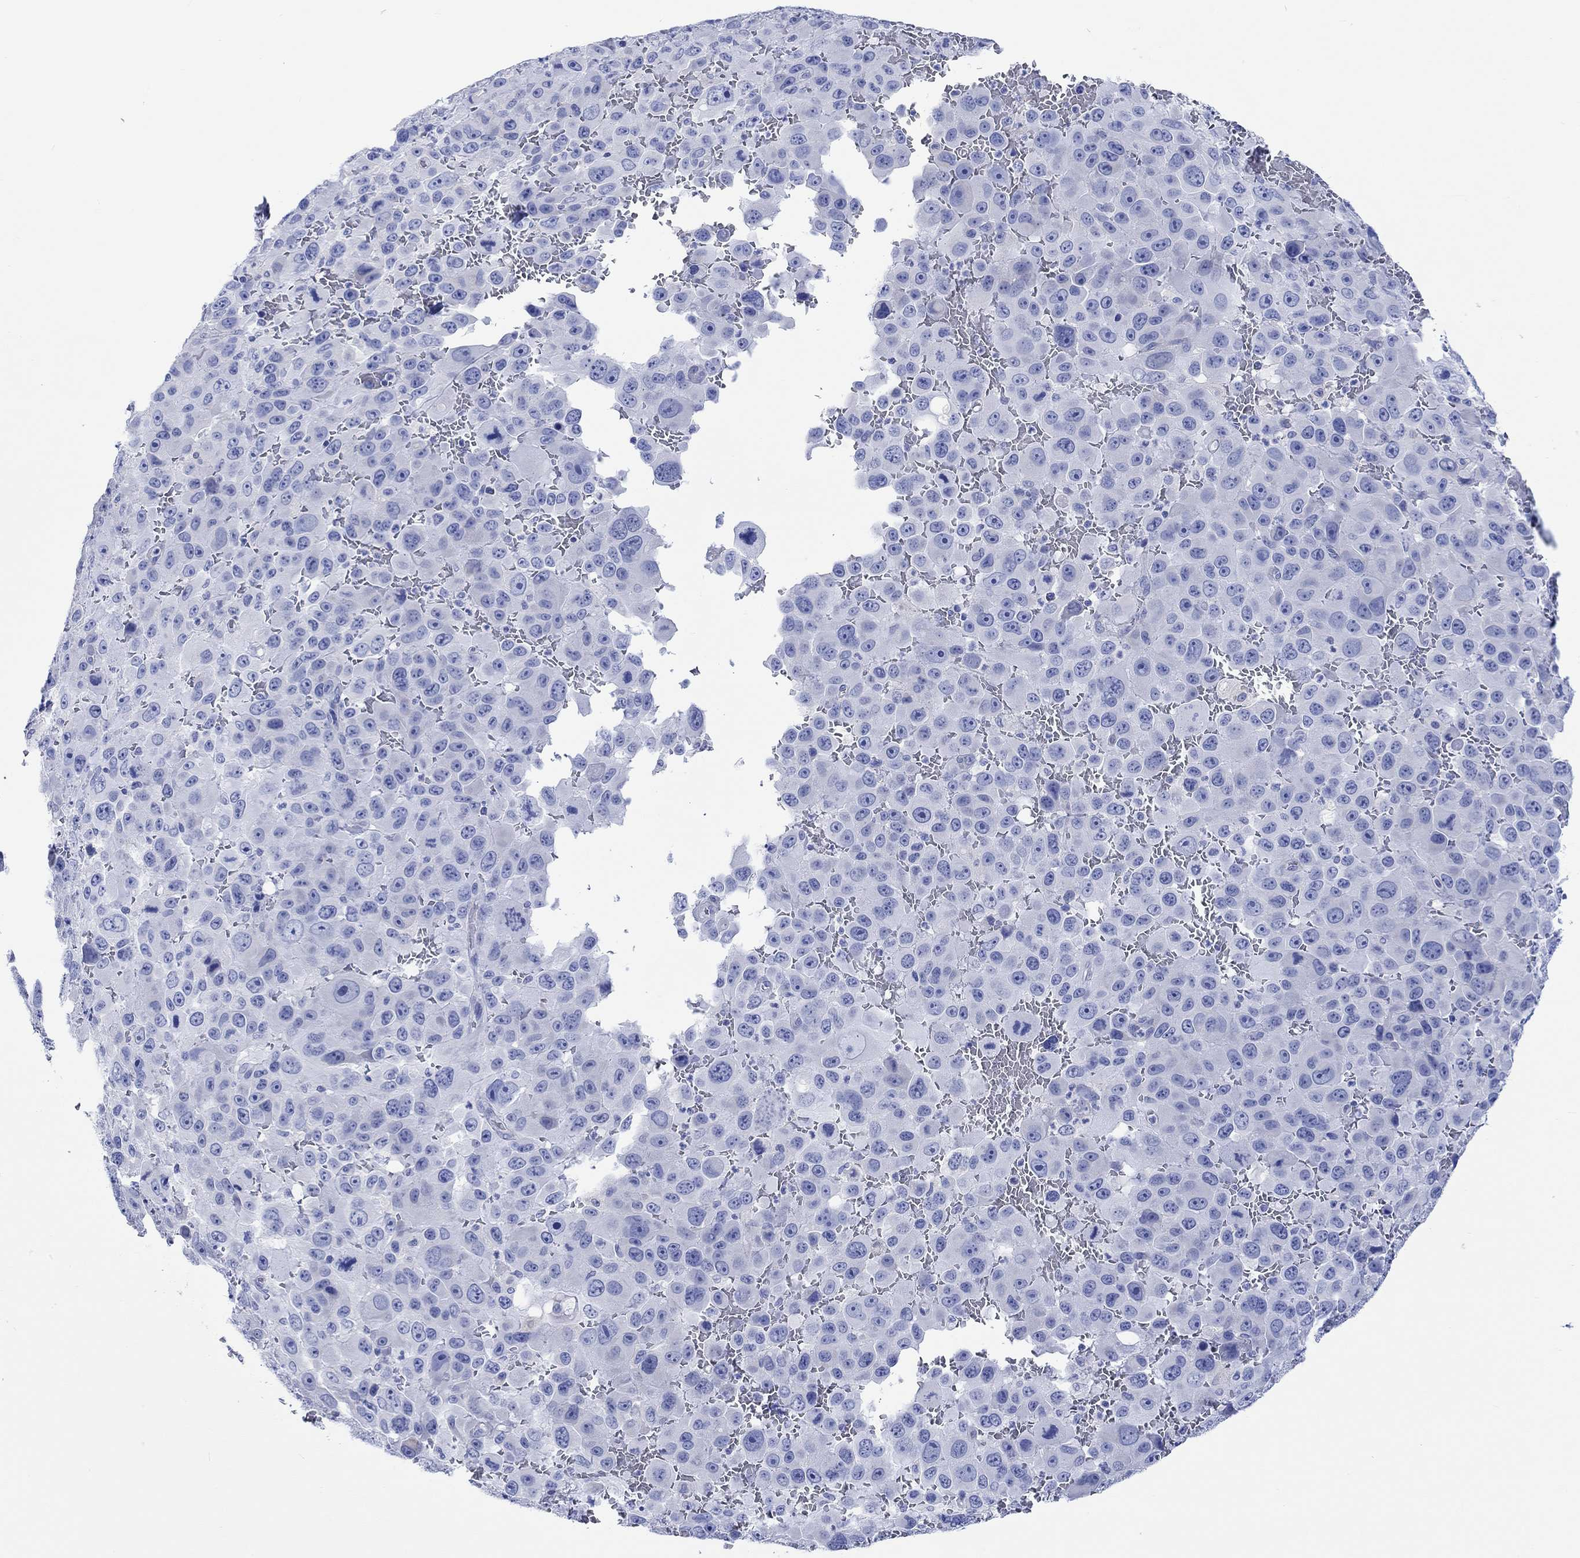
{"staining": {"intensity": "negative", "quantity": "none", "location": "none"}, "tissue": "melanoma", "cell_type": "Tumor cells", "image_type": "cancer", "snomed": [{"axis": "morphology", "description": "Malignant melanoma, NOS"}, {"axis": "topography", "description": "Skin"}], "caption": "High power microscopy histopathology image of an IHC micrograph of malignant melanoma, revealing no significant expression in tumor cells.", "gene": "CPLX2", "patient": {"sex": "female", "age": 91}}